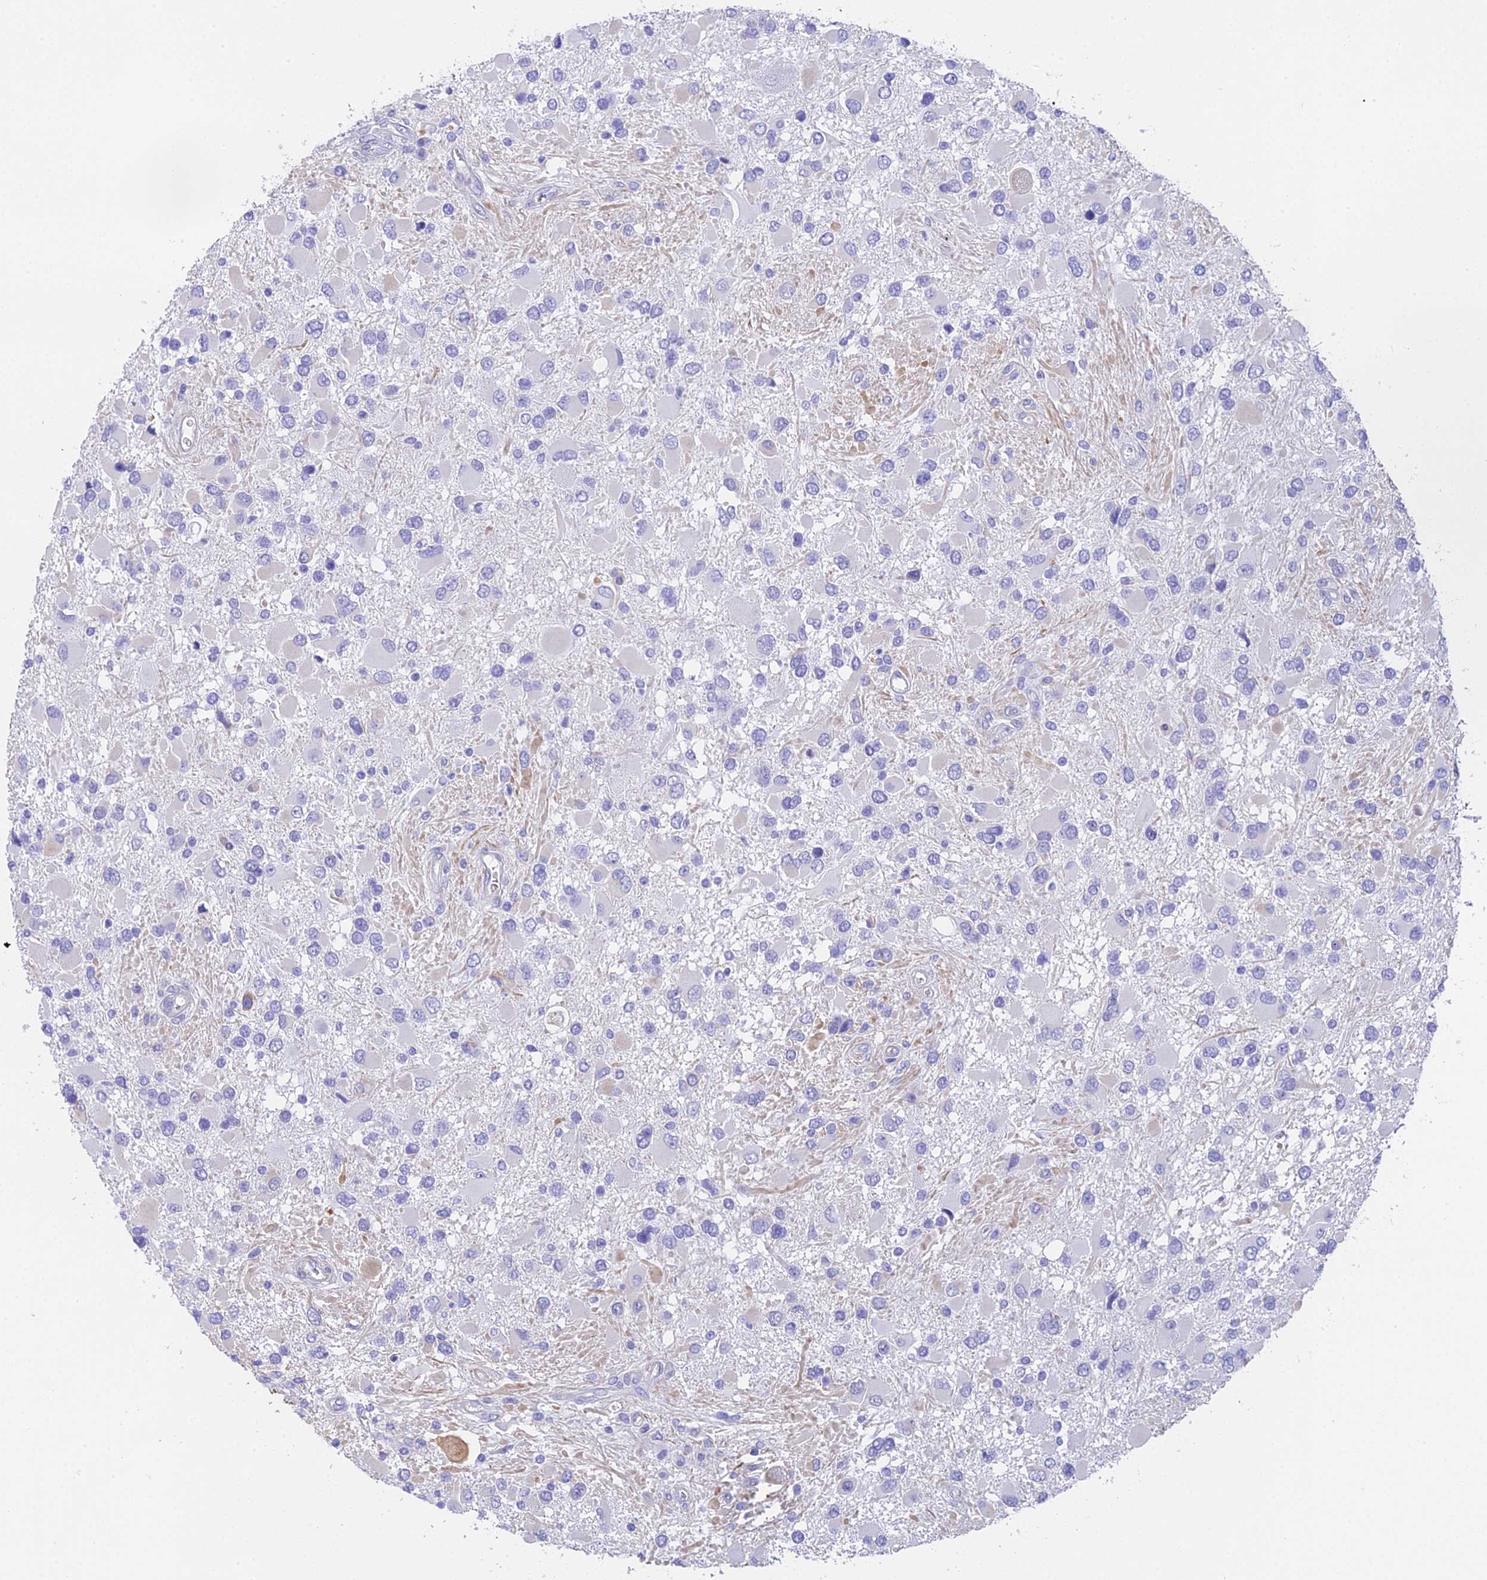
{"staining": {"intensity": "negative", "quantity": "none", "location": "none"}, "tissue": "glioma", "cell_type": "Tumor cells", "image_type": "cancer", "snomed": [{"axis": "morphology", "description": "Glioma, malignant, High grade"}, {"axis": "topography", "description": "Brain"}], "caption": "This is an IHC image of human high-grade glioma (malignant). There is no positivity in tumor cells.", "gene": "TACSTD2", "patient": {"sex": "male", "age": 53}}